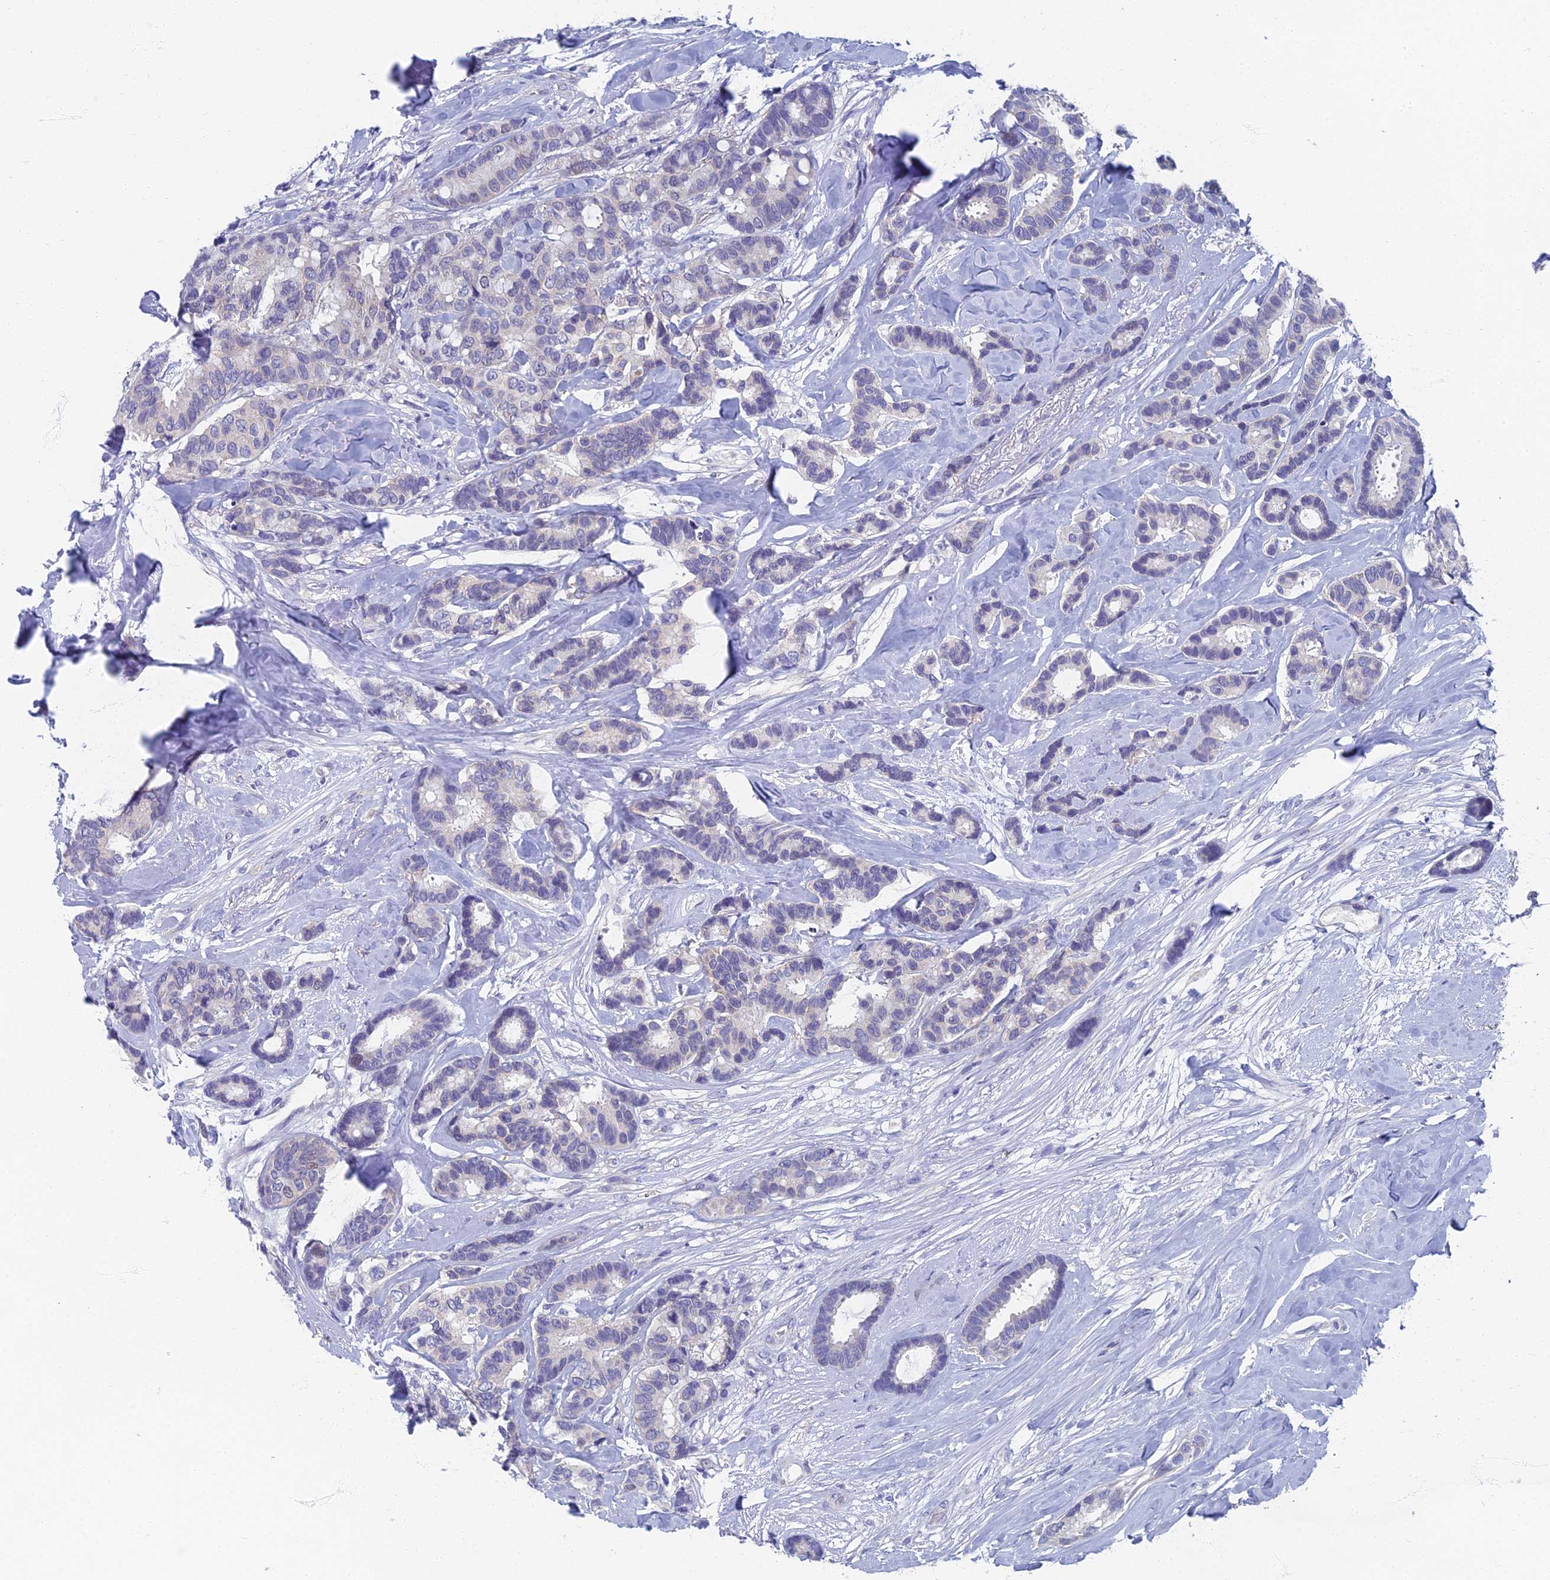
{"staining": {"intensity": "negative", "quantity": "none", "location": "none"}, "tissue": "breast cancer", "cell_type": "Tumor cells", "image_type": "cancer", "snomed": [{"axis": "morphology", "description": "Duct carcinoma"}, {"axis": "topography", "description": "Breast"}], "caption": "This micrograph is of breast cancer stained with immunohistochemistry to label a protein in brown with the nuclei are counter-stained blue. There is no staining in tumor cells.", "gene": "SPIN4", "patient": {"sex": "female", "age": 87}}